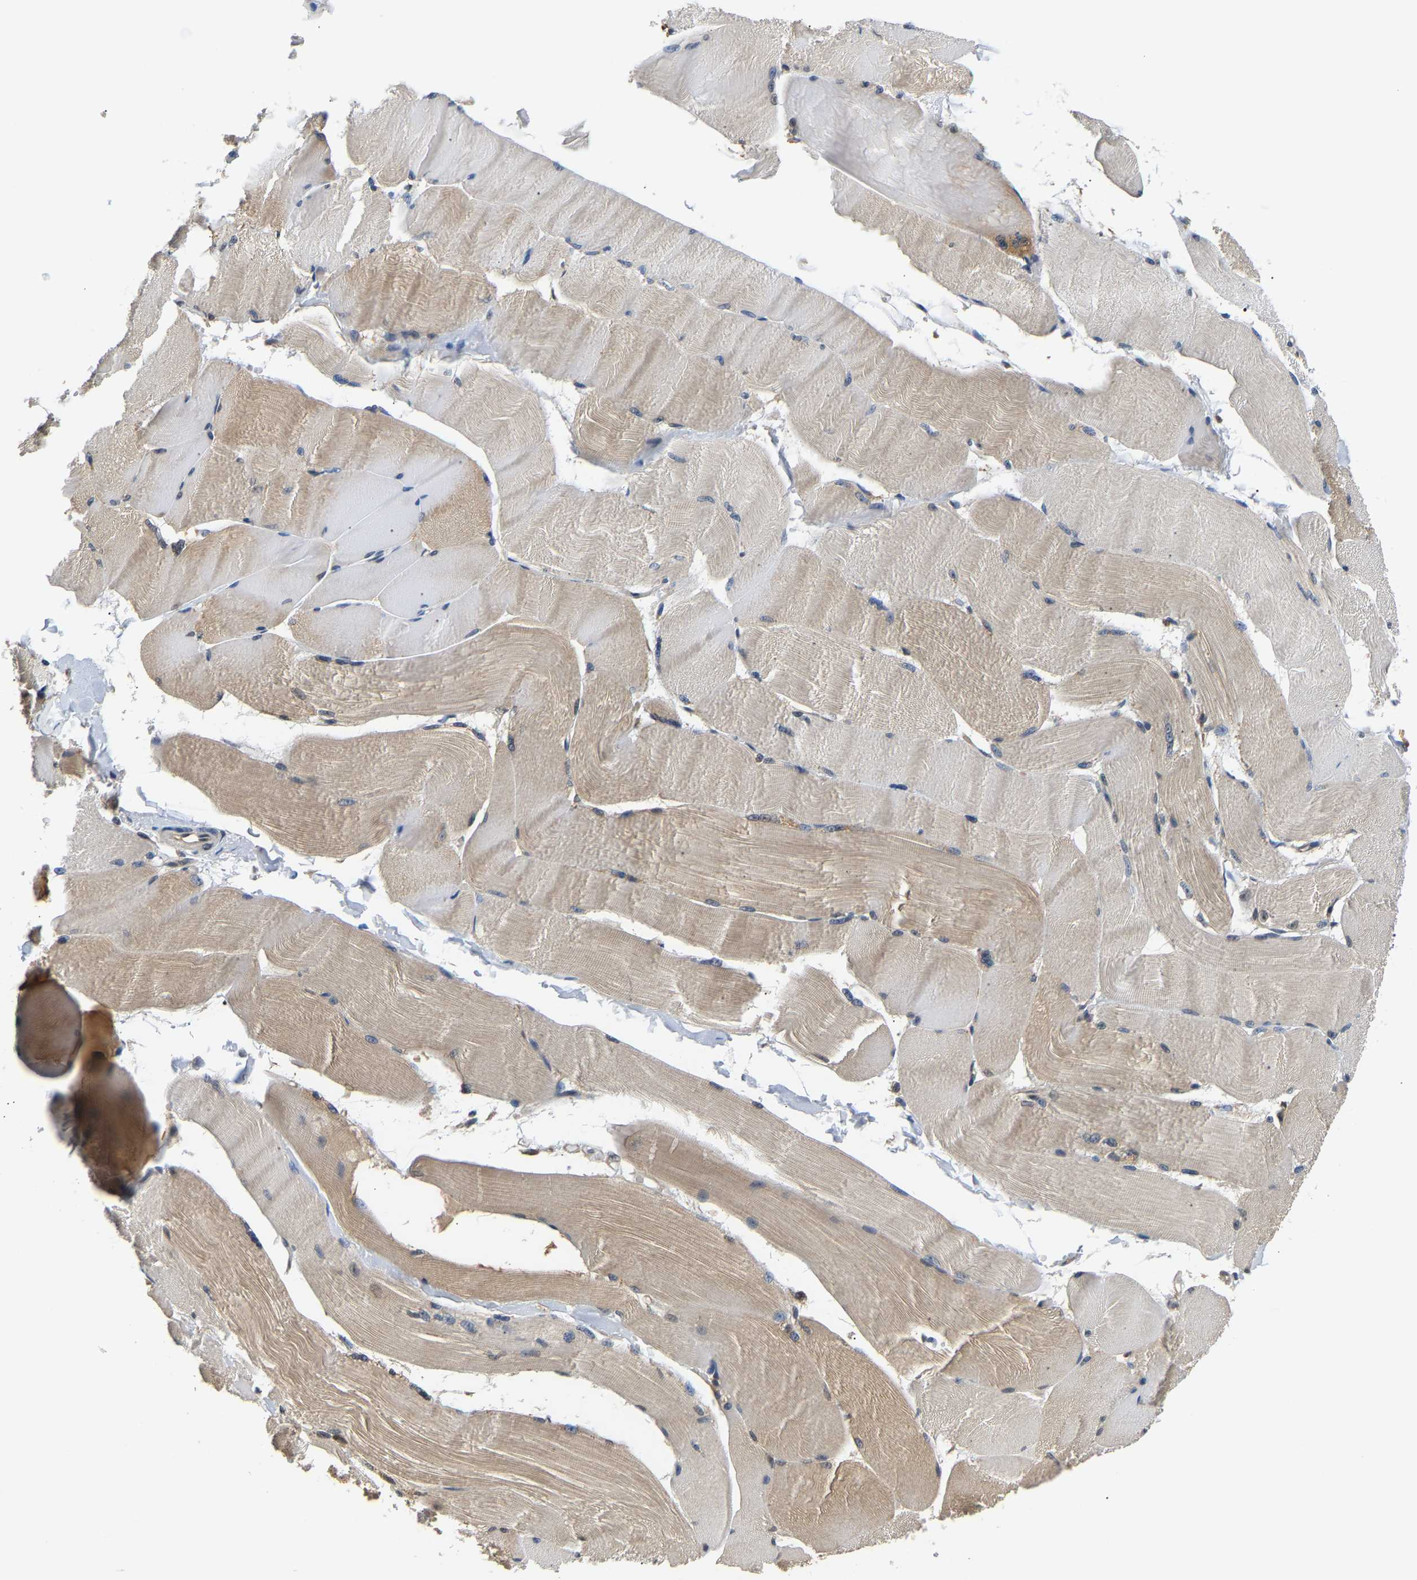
{"staining": {"intensity": "weak", "quantity": "25%-75%", "location": "cytoplasmic/membranous"}, "tissue": "skeletal muscle", "cell_type": "Myocytes", "image_type": "normal", "snomed": [{"axis": "morphology", "description": "Normal tissue, NOS"}, {"axis": "topography", "description": "Skin"}, {"axis": "topography", "description": "Skeletal muscle"}], "caption": "An image showing weak cytoplasmic/membranous expression in approximately 25%-75% of myocytes in unremarkable skeletal muscle, as visualized by brown immunohistochemical staining.", "gene": "ARHGEF12", "patient": {"sex": "male", "age": 83}}